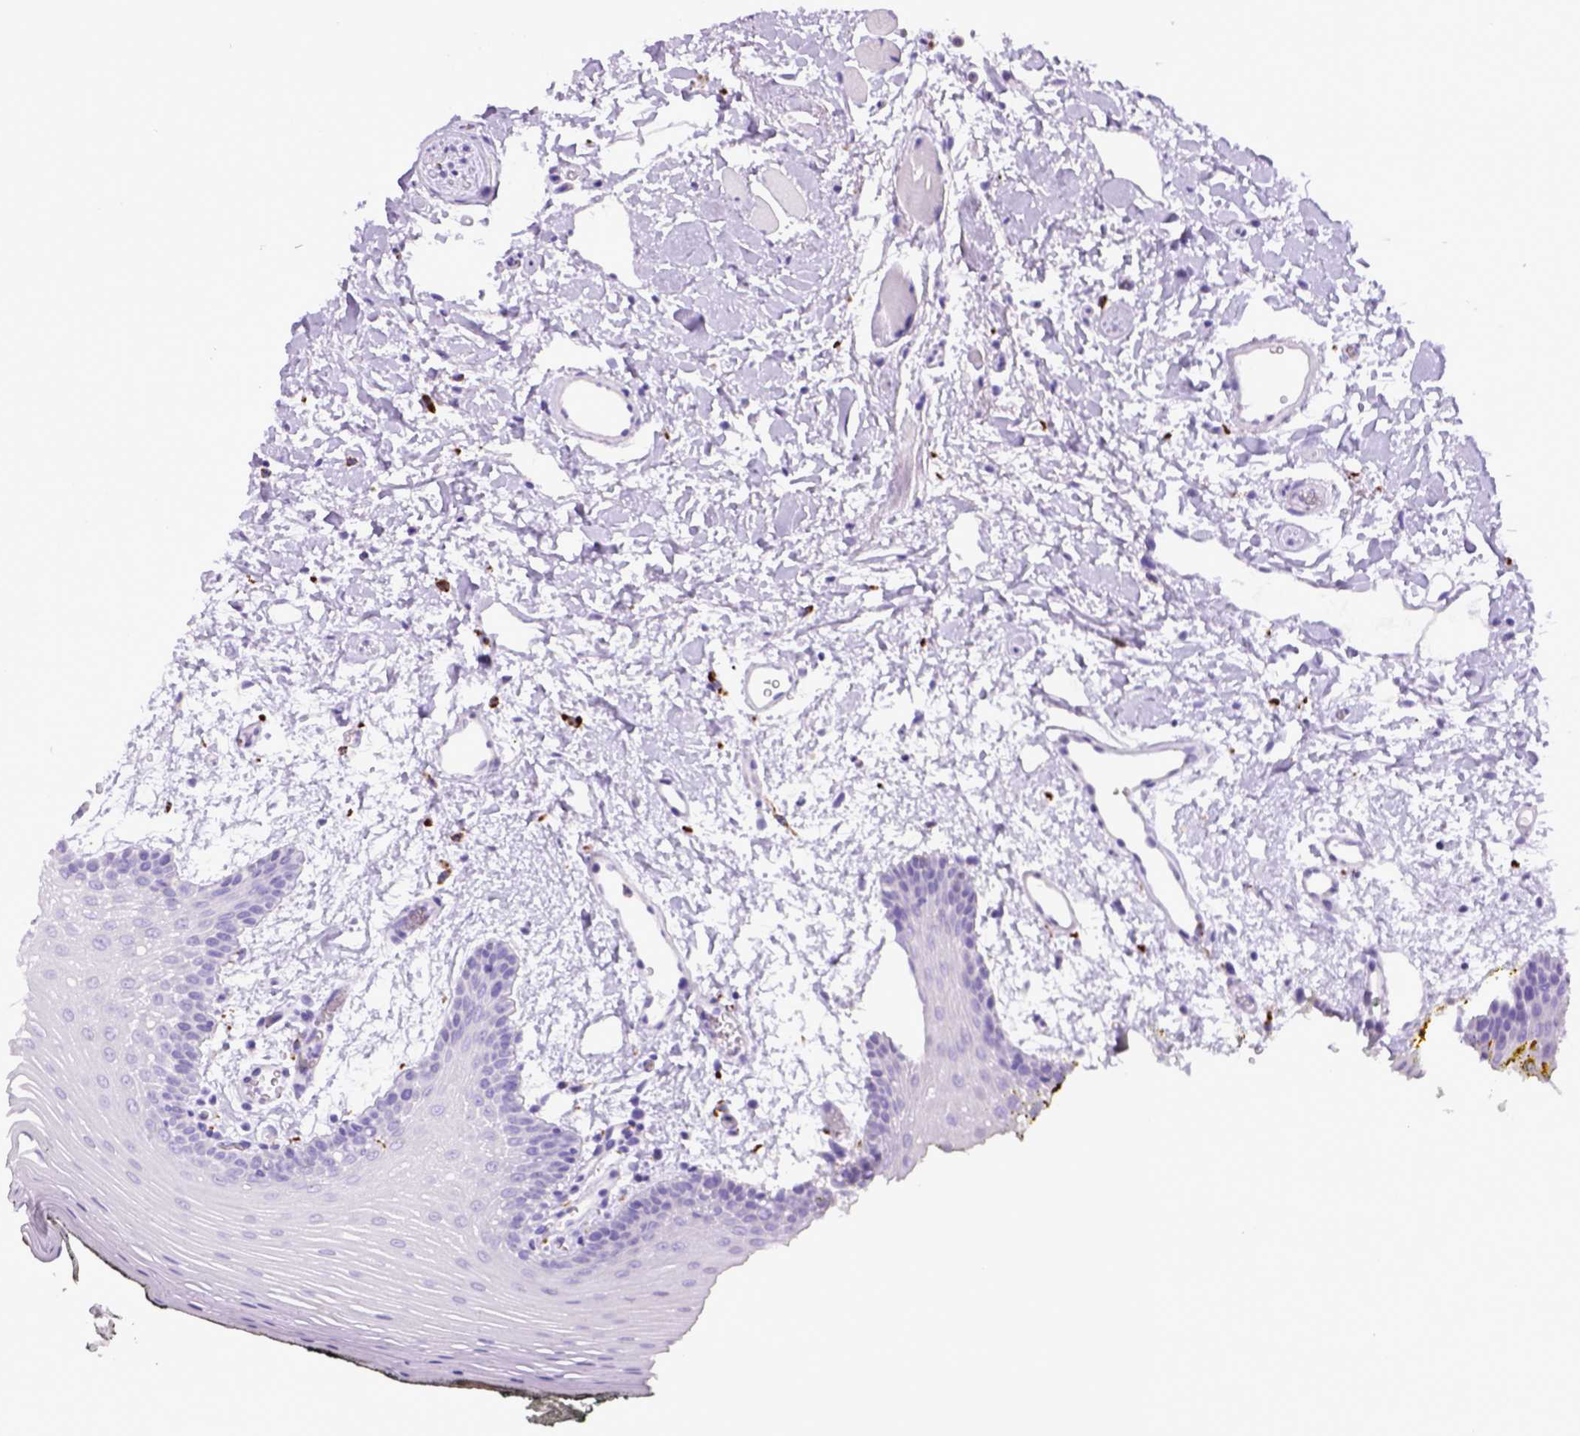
{"staining": {"intensity": "negative", "quantity": "none", "location": "none"}, "tissue": "oral mucosa", "cell_type": "Squamous epithelial cells", "image_type": "normal", "snomed": [{"axis": "morphology", "description": "Normal tissue, NOS"}, {"axis": "topography", "description": "Oral tissue"}, {"axis": "topography", "description": "Head-Neck"}], "caption": "Squamous epithelial cells are negative for protein expression in benign human oral mucosa. (DAB (3,3'-diaminobenzidine) immunohistochemistry, high magnification).", "gene": "CD68", "patient": {"sex": "male", "age": 65}}